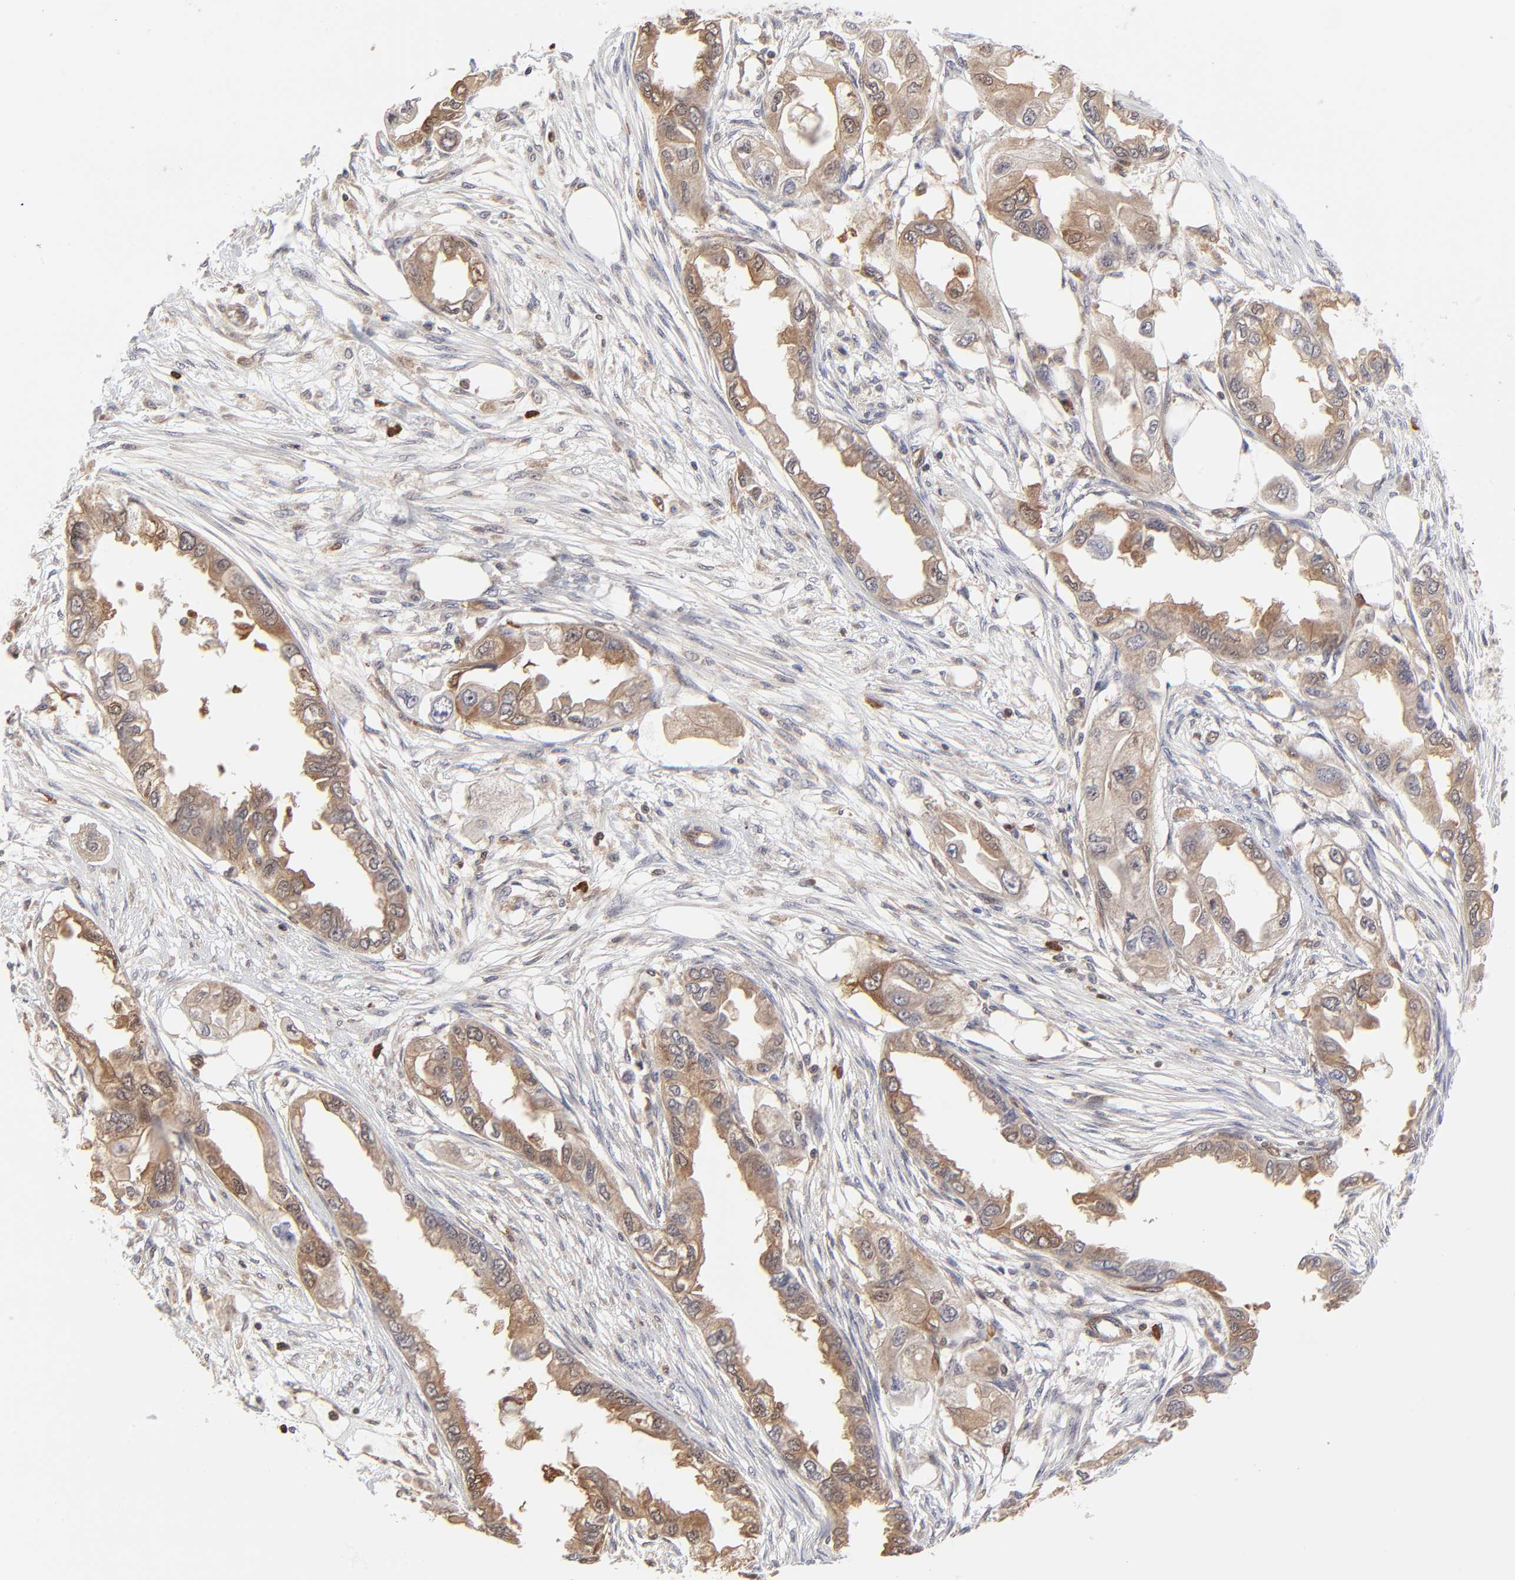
{"staining": {"intensity": "weak", "quantity": ">75%", "location": "cytoplasmic/membranous"}, "tissue": "endometrial cancer", "cell_type": "Tumor cells", "image_type": "cancer", "snomed": [{"axis": "morphology", "description": "Adenocarcinoma, NOS"}, {"axis": "topography", "description": "Endometrium"}], "caption": "Endometrial cancer tissue shows weak cytoplasmic/membranous staining in approximately >75% of tumor cells, visualized by immunohistochemistry.", "gene": "CASP3", "patient": {"sex": "female", "age": 67}}